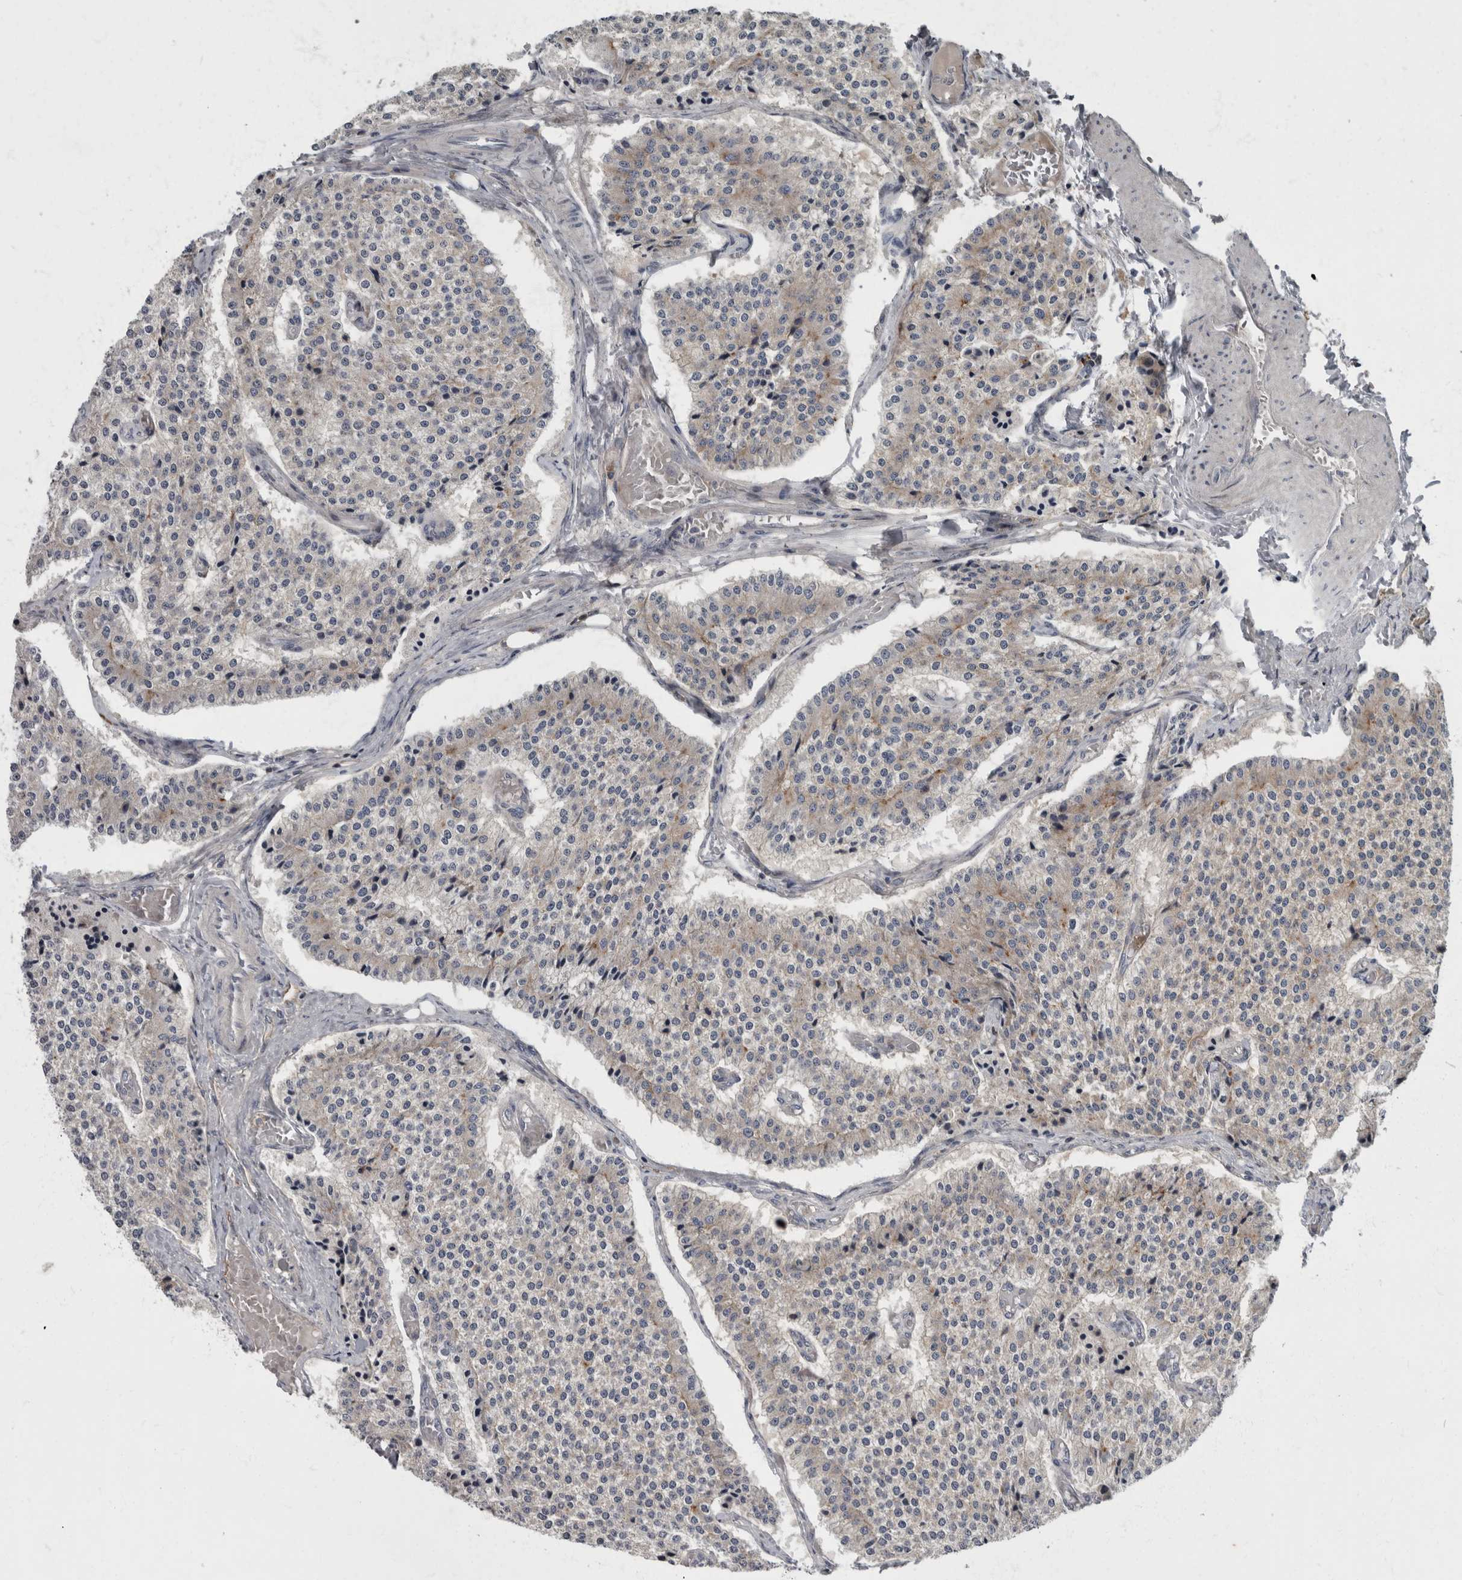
{"staining": {"intensity": "weak", "quantity": "<25%", "location": "cytoplasmic/membranous"}, "tissue": "carcinoid", "cell_type": "Tumor cells", "image_type": "cancer", "snomed": [{"axis": "morphology", "description": "Carcinoid, malignant, NOS"}, {"axis": "topography", "description": "Colon"}], "caption": "This is an IHC image of malignant carcinoid. There is no staining in tumor cells.", "gene": "CDC42BPG", "patient": {"sex": "female", "age": 52}}